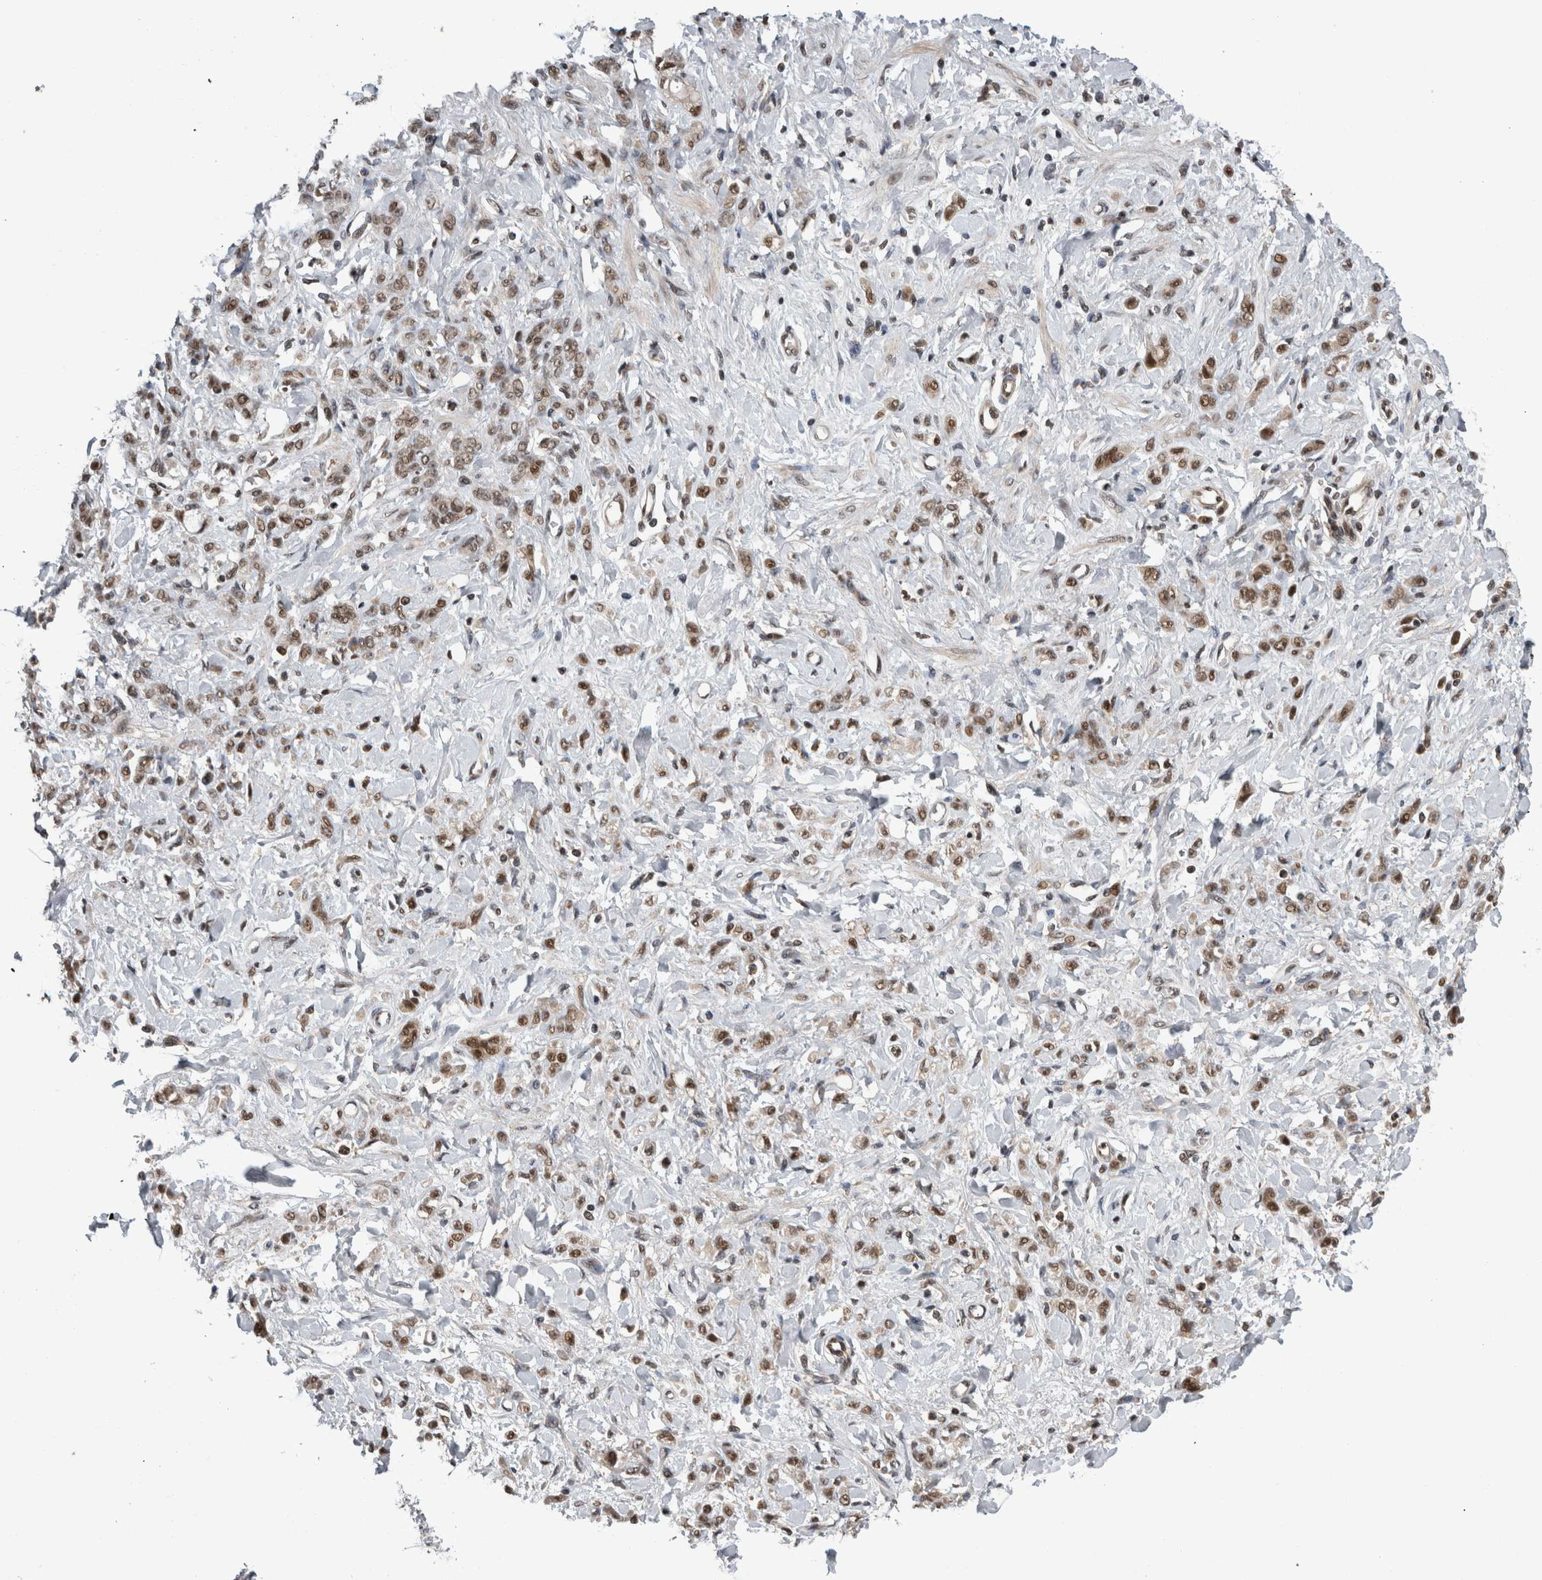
{"staining": {"intensity": "moderate", "quantity": ">75%", "location": "nuclear"}, "tissue": "stomach cancer", "cell_type": "Tumor cells", "image_type": "cancer", "snomed": [{"axis": "morphology", "description": "Normal tissue, NOS"}, {"axis": "morphology", "description": "Adenocarcinoma, NOS"}, {"axis": "topography", "description": "Stomach"}], "caption": "Protein expression analysis of human adenocarcinoma (stomach) reveals moderate nuclear positivity in about >75% of tumor cells.", "gene": "CPSF2", "patient": {"sex": "male", "age": 82}}